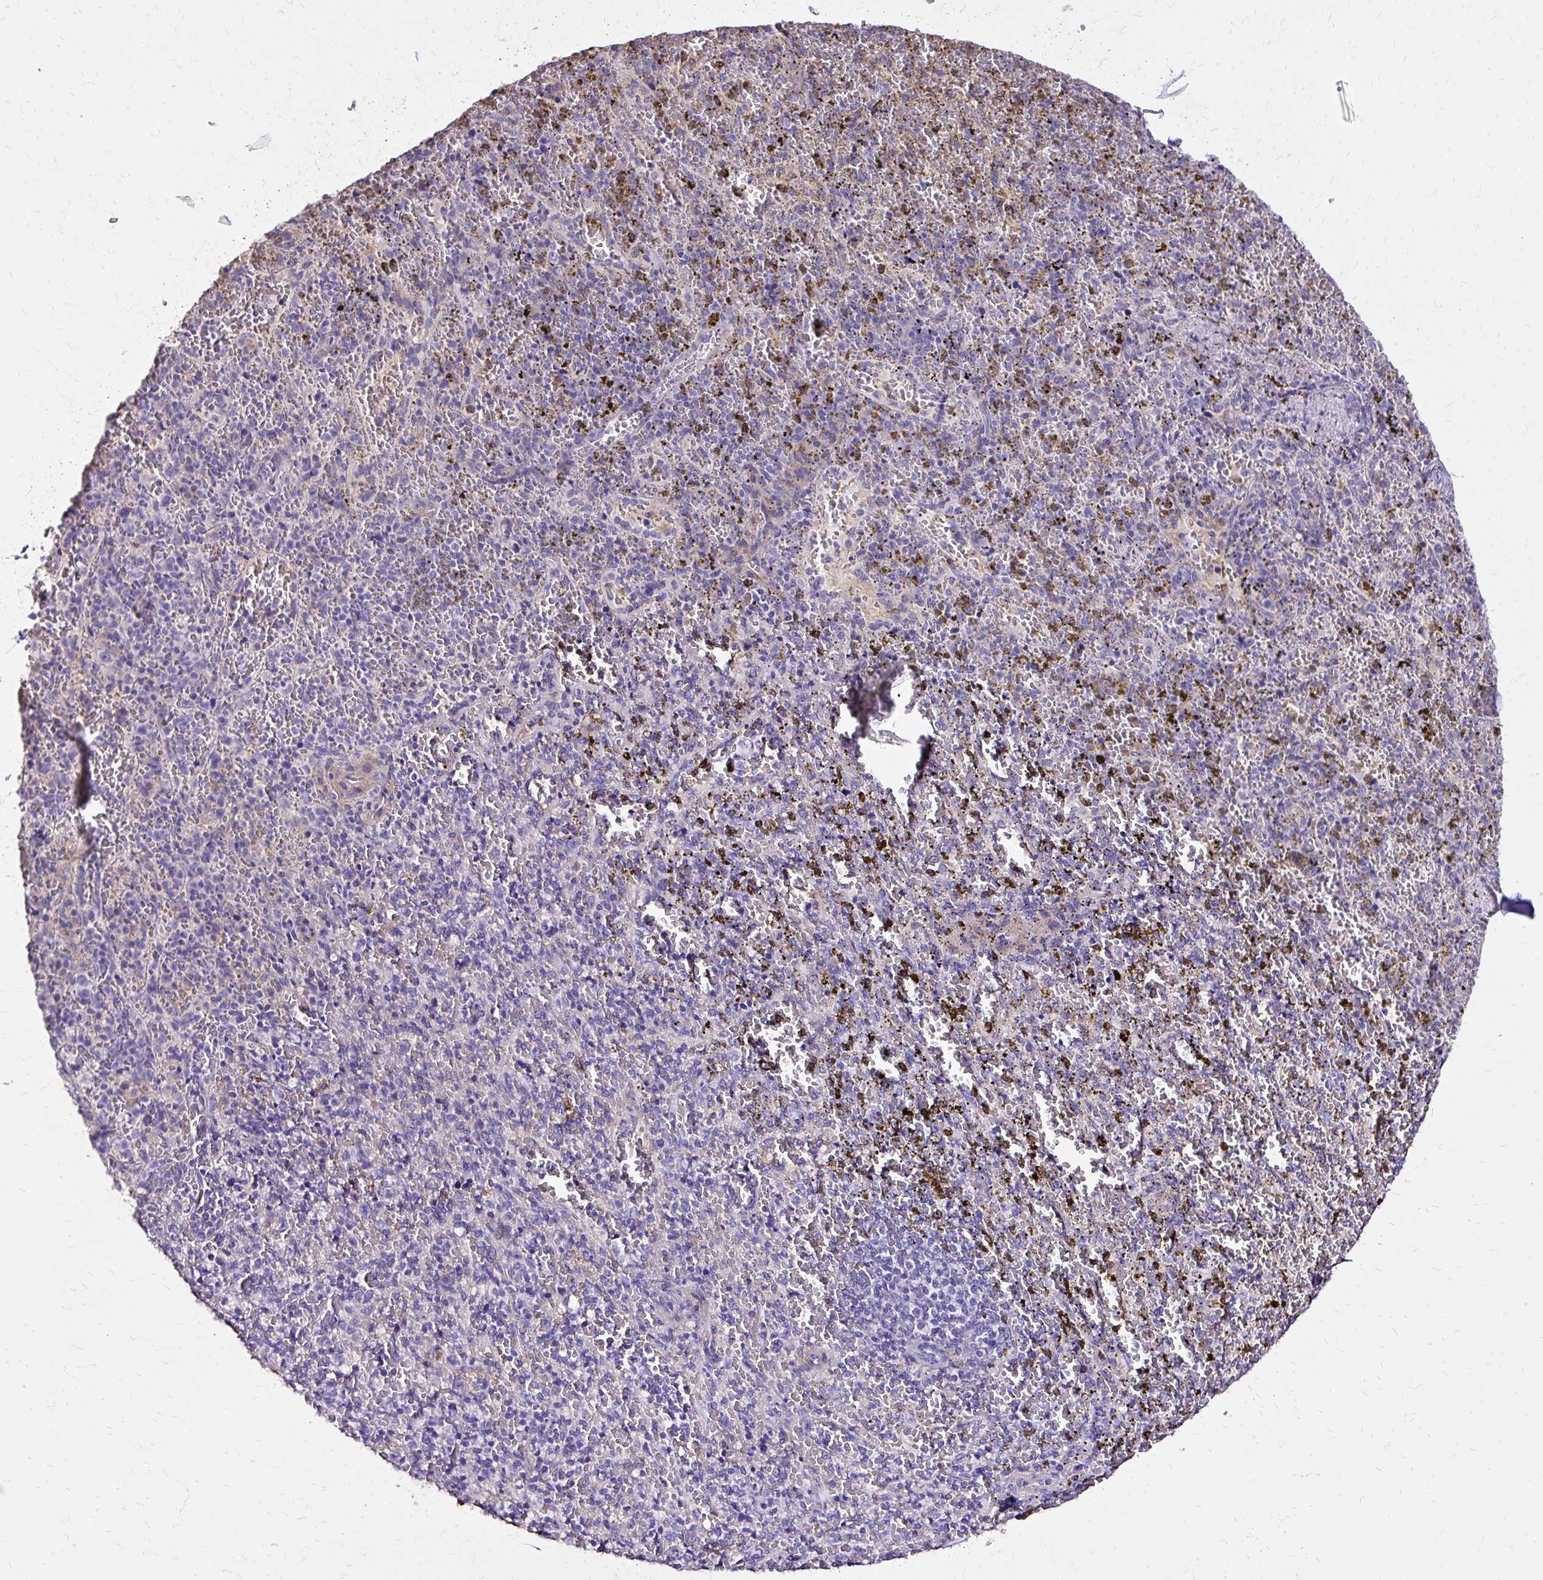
{"staining": {"intensity": "negative", "quantity": "none", "location": "none"}, "tissue": "spleen", "cell_type": "Cells in red pulp", "image_type": "normal", "snomed": [{"axis": "morphology", "description": "Normal tissue, NOS"}, {"axis": "topography", "description": "Spleen"}], "caption": "The immunohistochemistry histopathology image has no significant positivity in cells in red pulp of spleen.", "gene": "EPB41L1", "patient": {"sex": "female", "age": 50}}